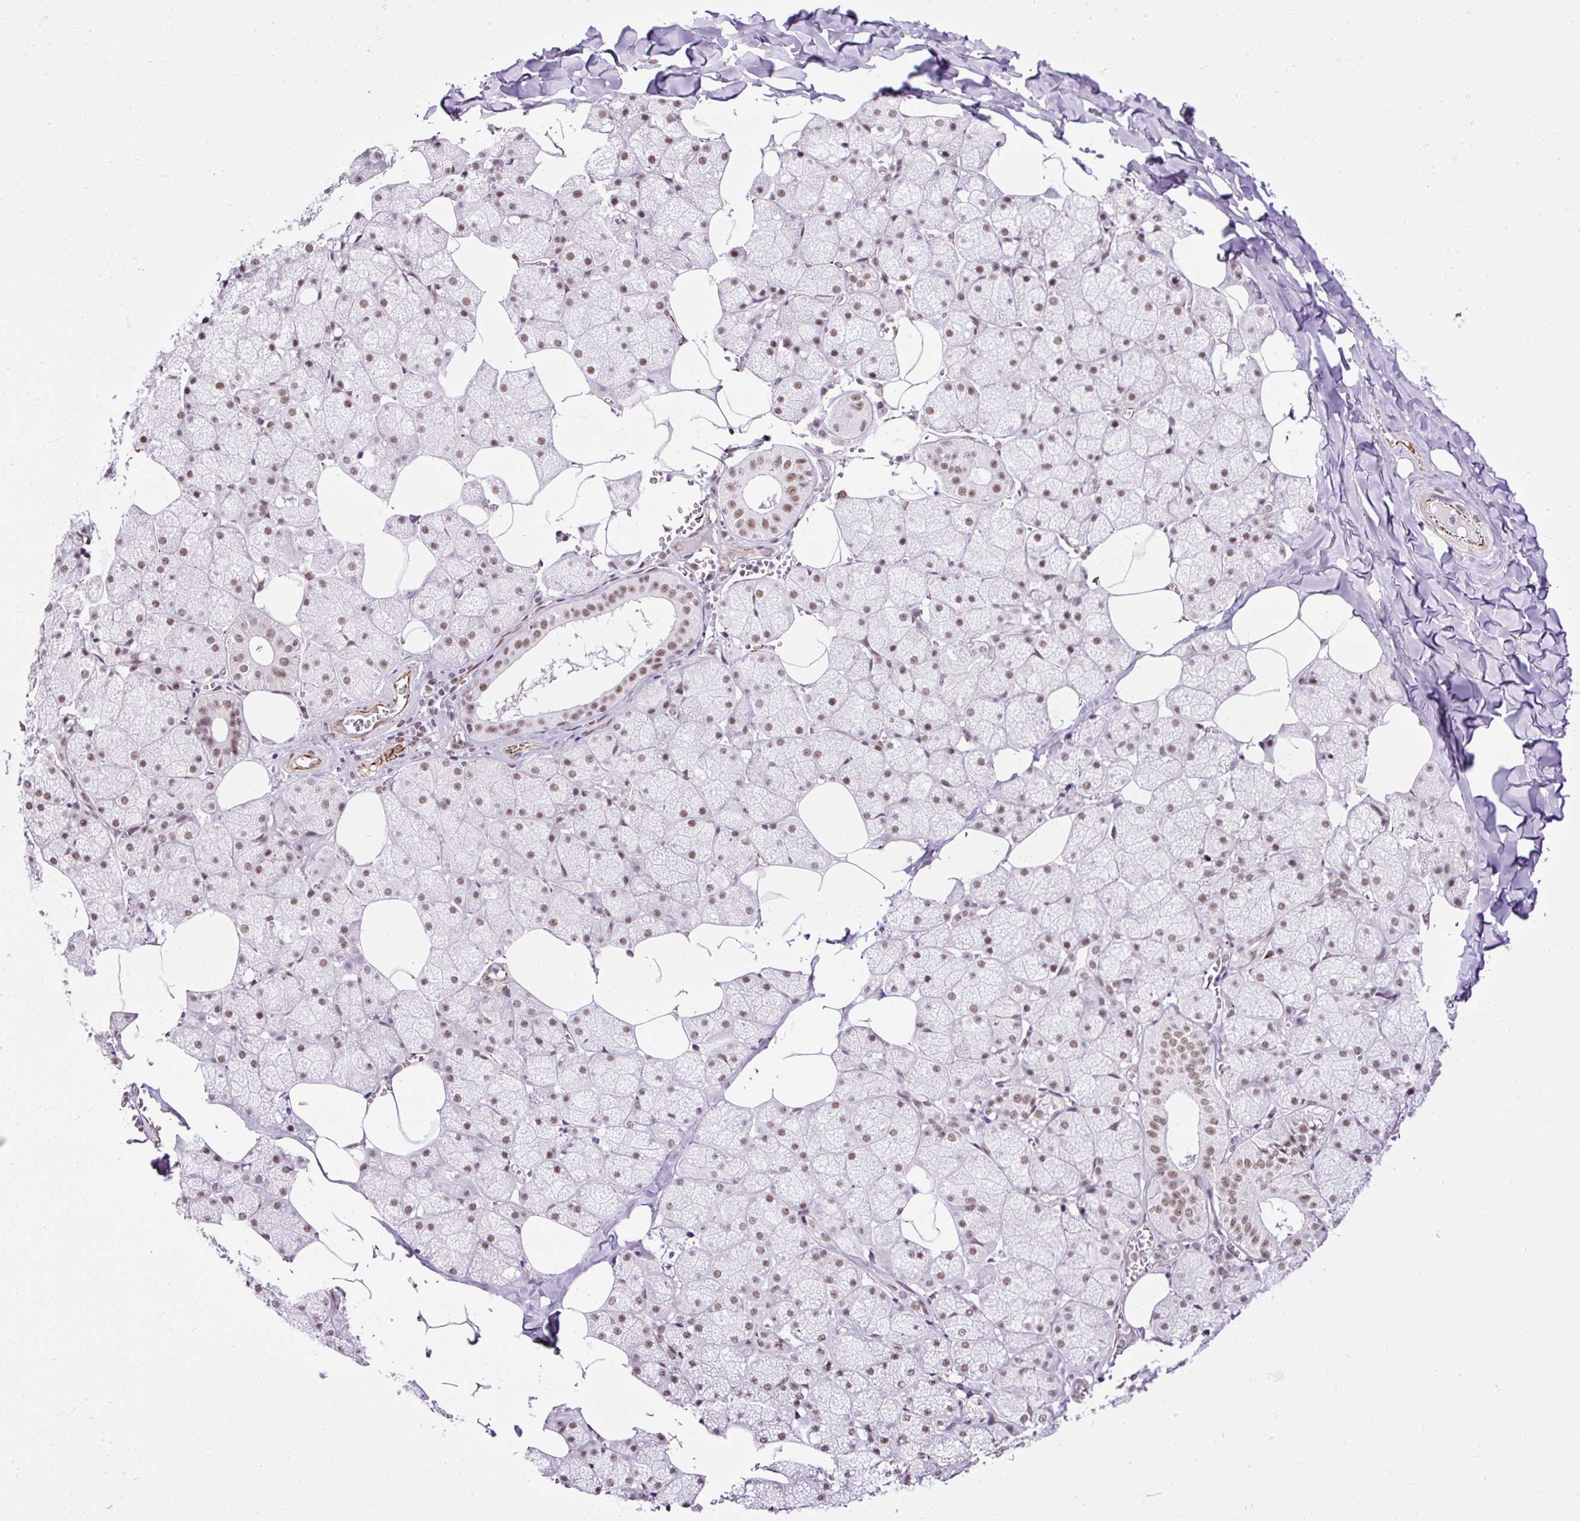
{"staining": {"intensity": "moderate", "quantity": ">75%", "location": "nuclear"}, "tissue": "salivary gland", "cell_type": "Glandular cells", "image_type": "normal", "snomed": [{"axis": "morphology", "description": "Normal tissue, NOS"}, {"axis": "topography", "description": "Salivary gland"}, {"axis": "topography", "description": "Peripheral nerve tissue"}], "caption": "Immunohistochemical staining of unremarkable human salivary gland exhibits >75% levels of moderate nuclear protein staining in approximately >75% of glandular cells.", "gene": "FMC1", "patient": {"sex": "male", "age": 38}}